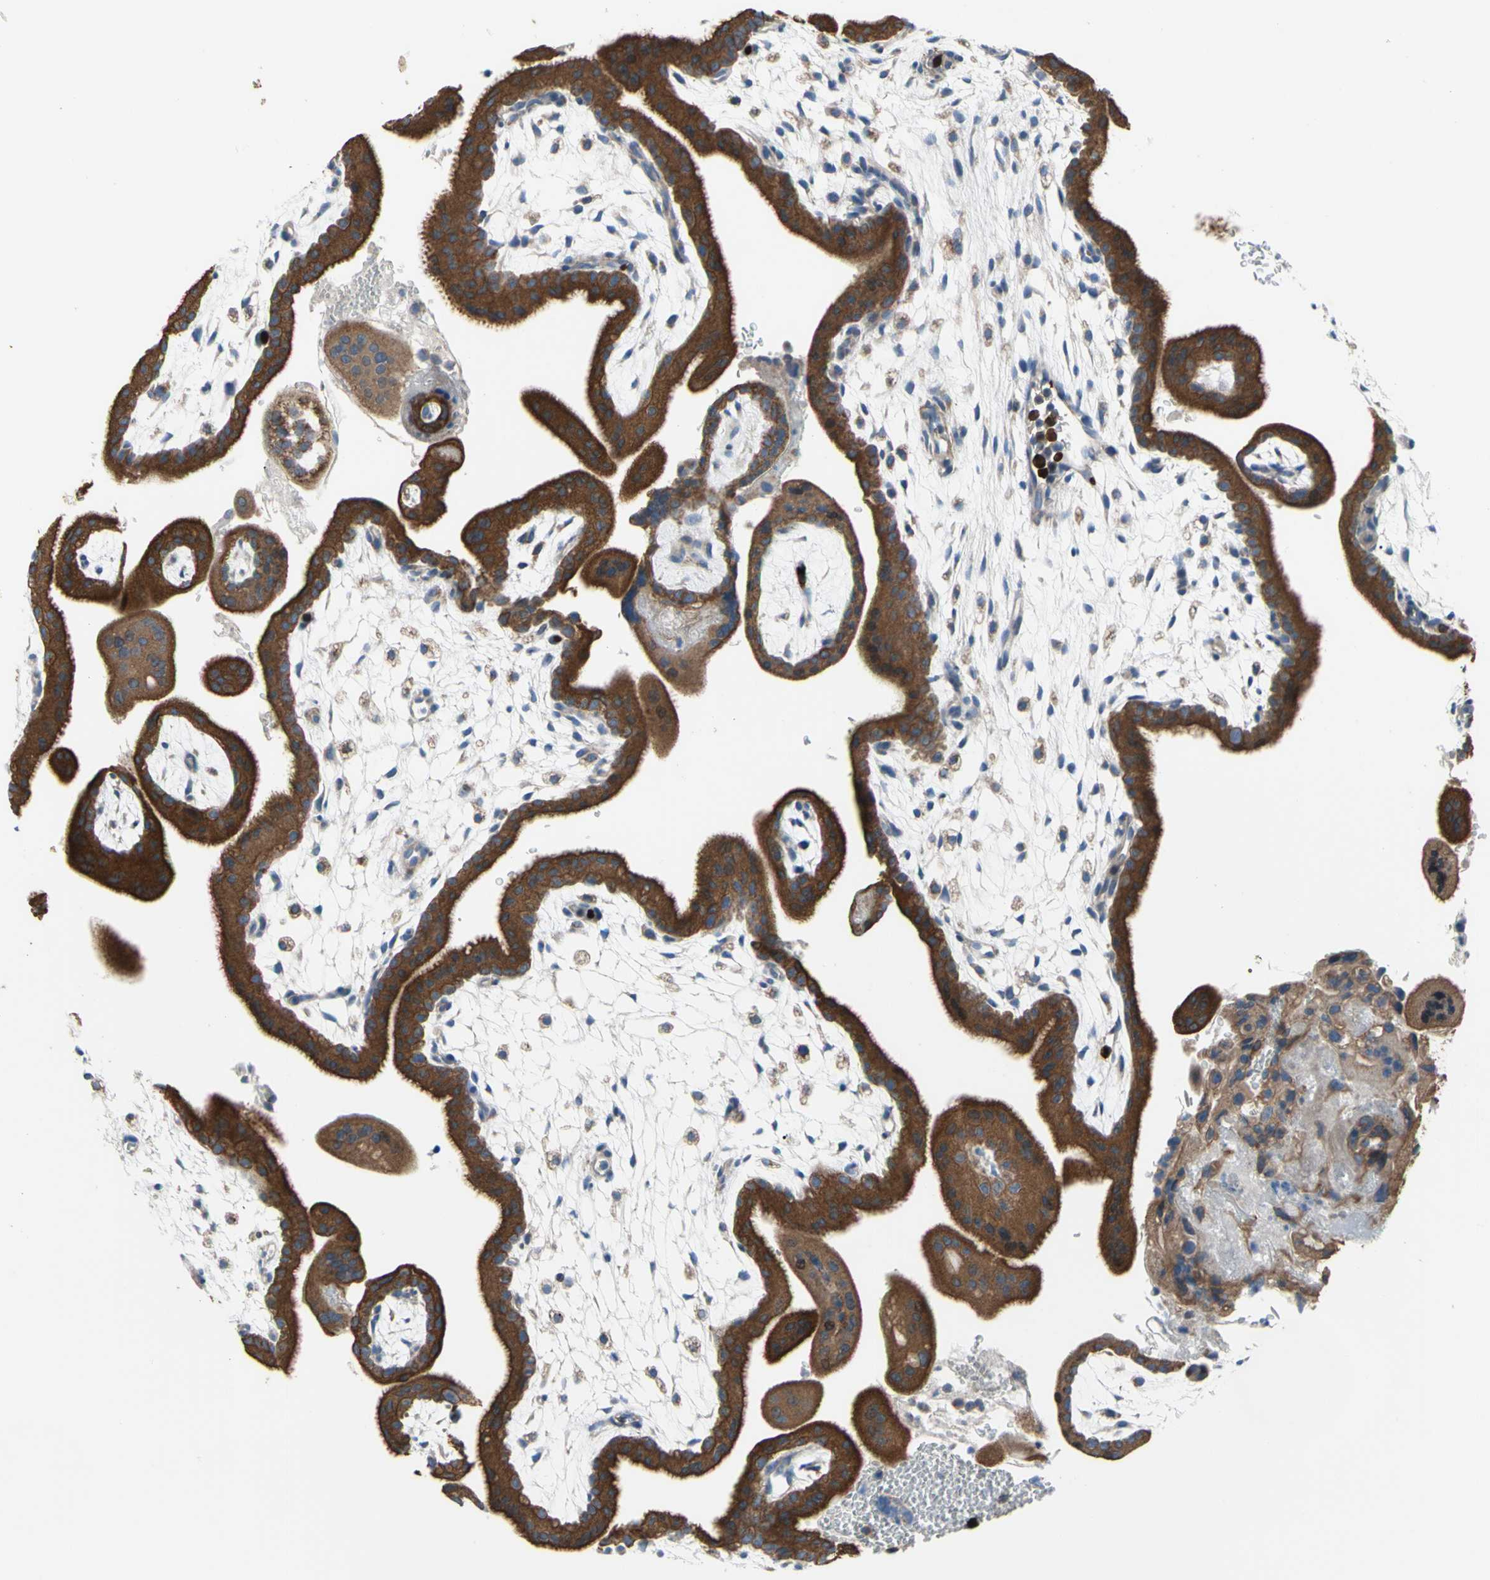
{"staining": {"intensity": "moderate", "quantity": "25%-75%", "location": "cytoplasmic/membranous"}, "tissue": "placenta", "cell_type": "Decidual cells", "image_type": "normal", "snomed": [{"axis": "morphology", "description": "Normal tissue, NOS"}, {"axis": "topography", "description": "Placenta"}], "caption": "IHC photomicrograph of unremarkable placenta: placenta stained using immunohistochemistry (IHC) displays medium levels of moderate protein expression localized specifically in the cytoplasmic/membranous of decidual cells, appearing as a cytoplasmic/membranous brown color.", "gene": "GRAMD2B", "patient": {"sex": "female", "age": 35}}